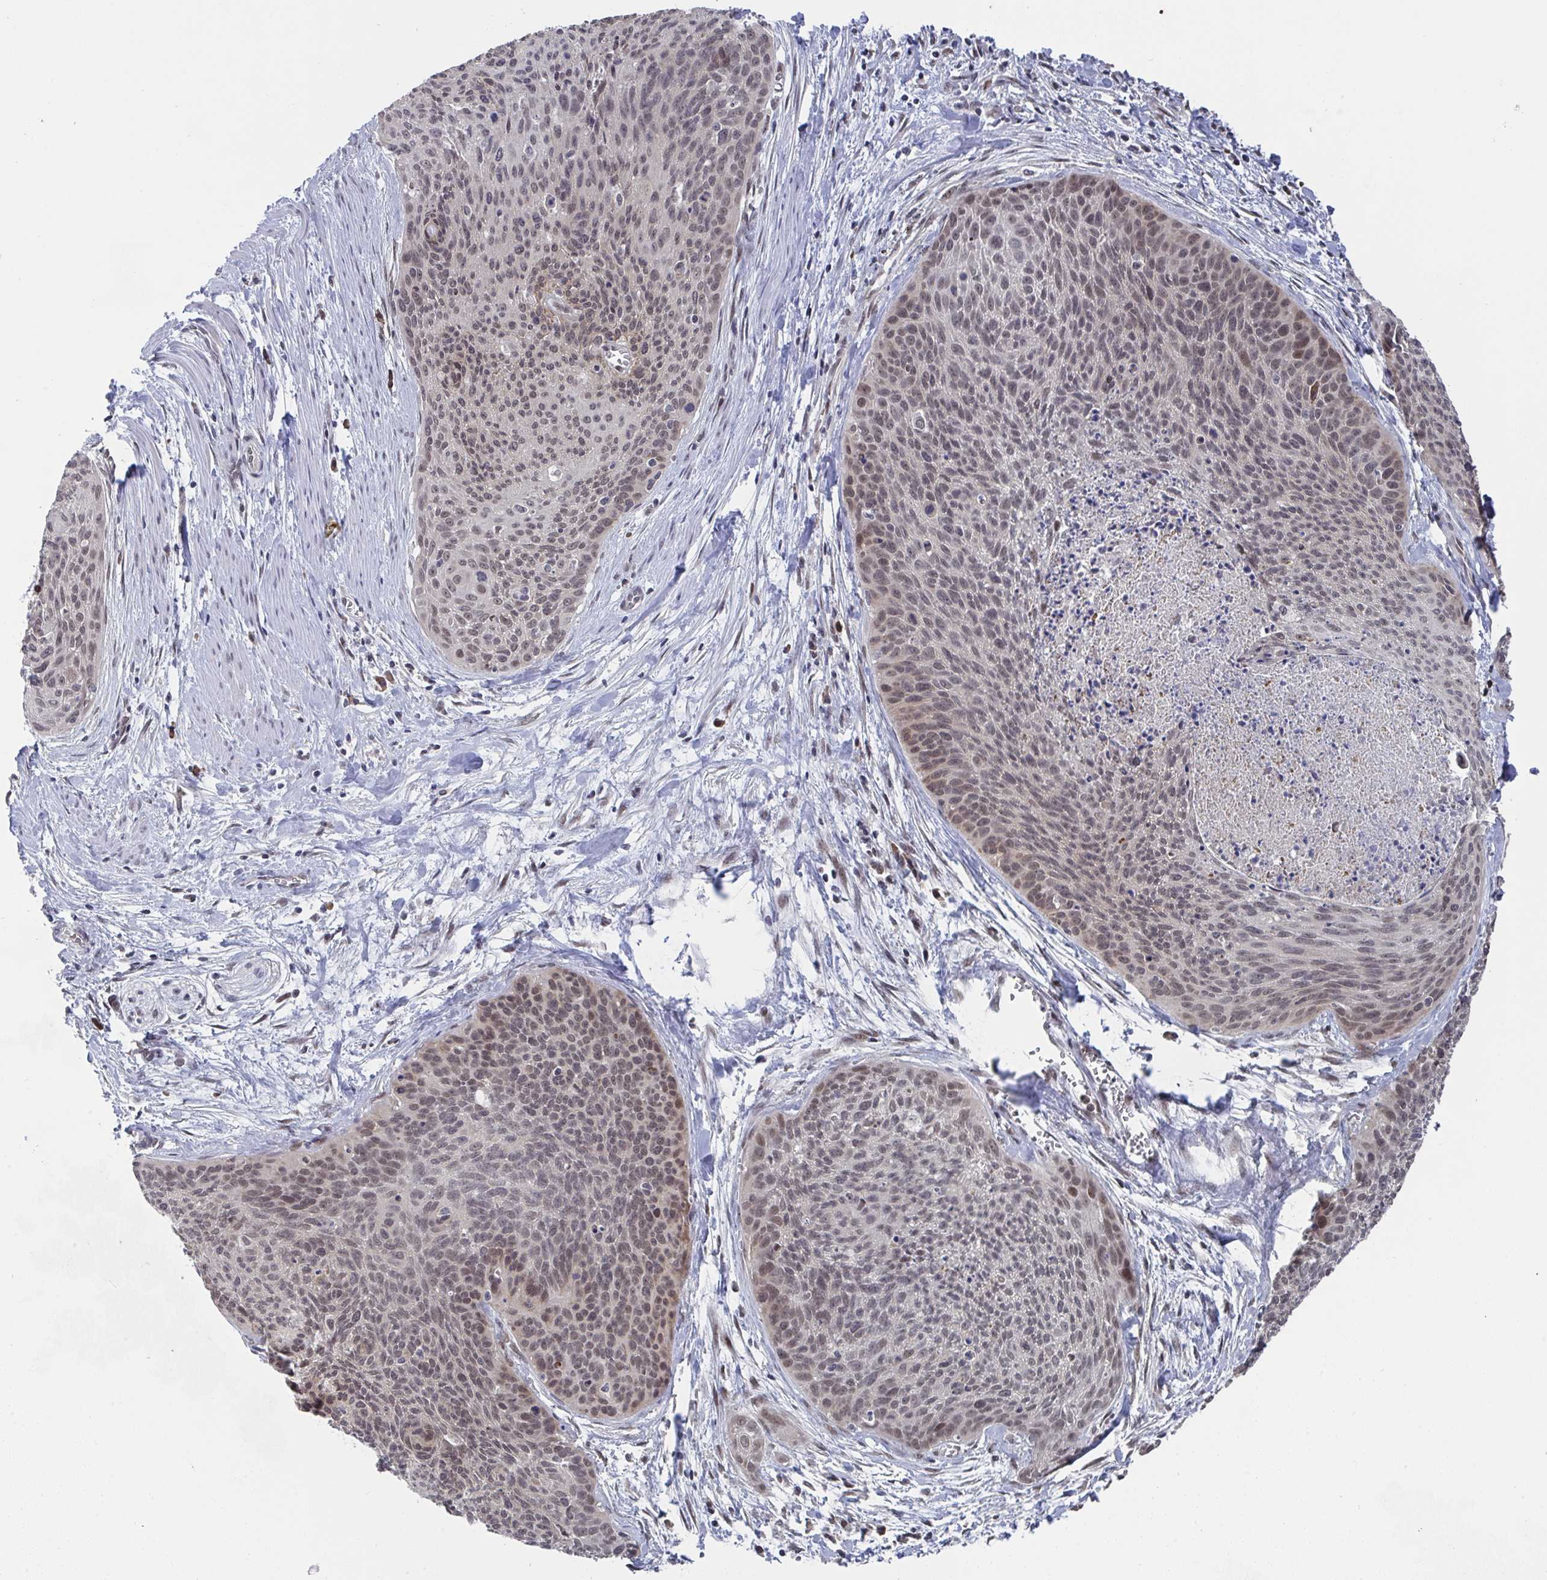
{"staining": {"intensity": "moderate", "quantity": ">75%", "location": "nuclear"}, "tissue": "cervical cancer", "cell_type": "Tumor cells", "image_type": "cancer", "snomed": [{"axis": "morphology", "description": "Squamous cell carcinoma, NOS"}, {"axis": "topography", "description": "Cervix"}], "caption": "Tumor cells display medium levels of moderate nuclear positivity in about >75% of cells in human cervical cancer.", "gene": "JMJD1C", "patient": {"sex": "female", "age": 55}}